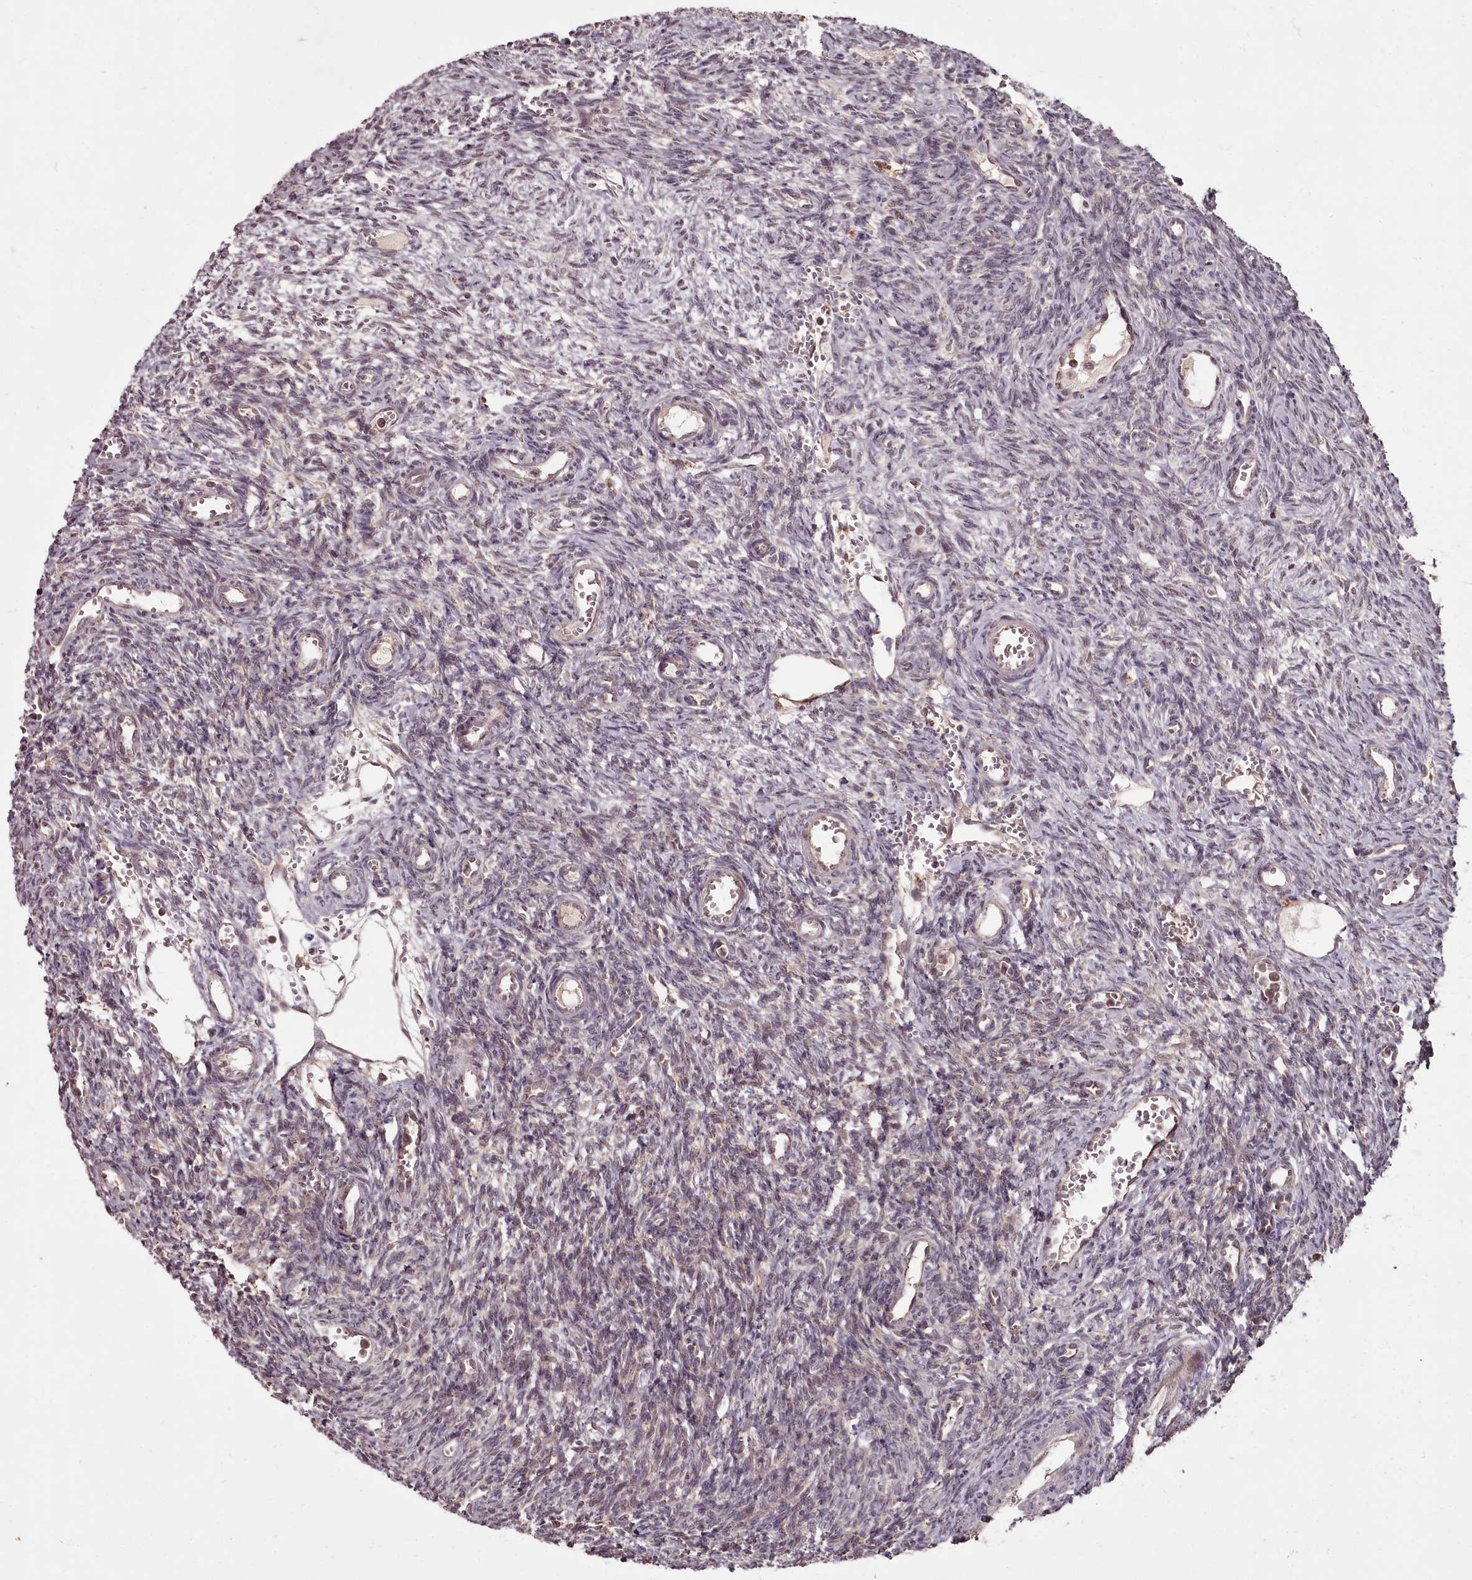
{"staining": {"intensity": "weak", "quantity": "25%-75%", "location": "cytoplasmic/membranous"}, "tissue": "ovary", "cell_type": "Ovarian stroma cells", "image_type": "normal", "snomed": [{"axis": "morphology", "description": "Normal tissue, NOS"}, {"axis": "topography", "description": "Ovary"}], "caption": "Human ovary stained with a brown dye reveals weak cytoplasmic/membranous positive positivity in about 25%-75% of ovarian stroma cells.", "gene": "PCBP2", "patient": {"sex": "female", "age": 39}}